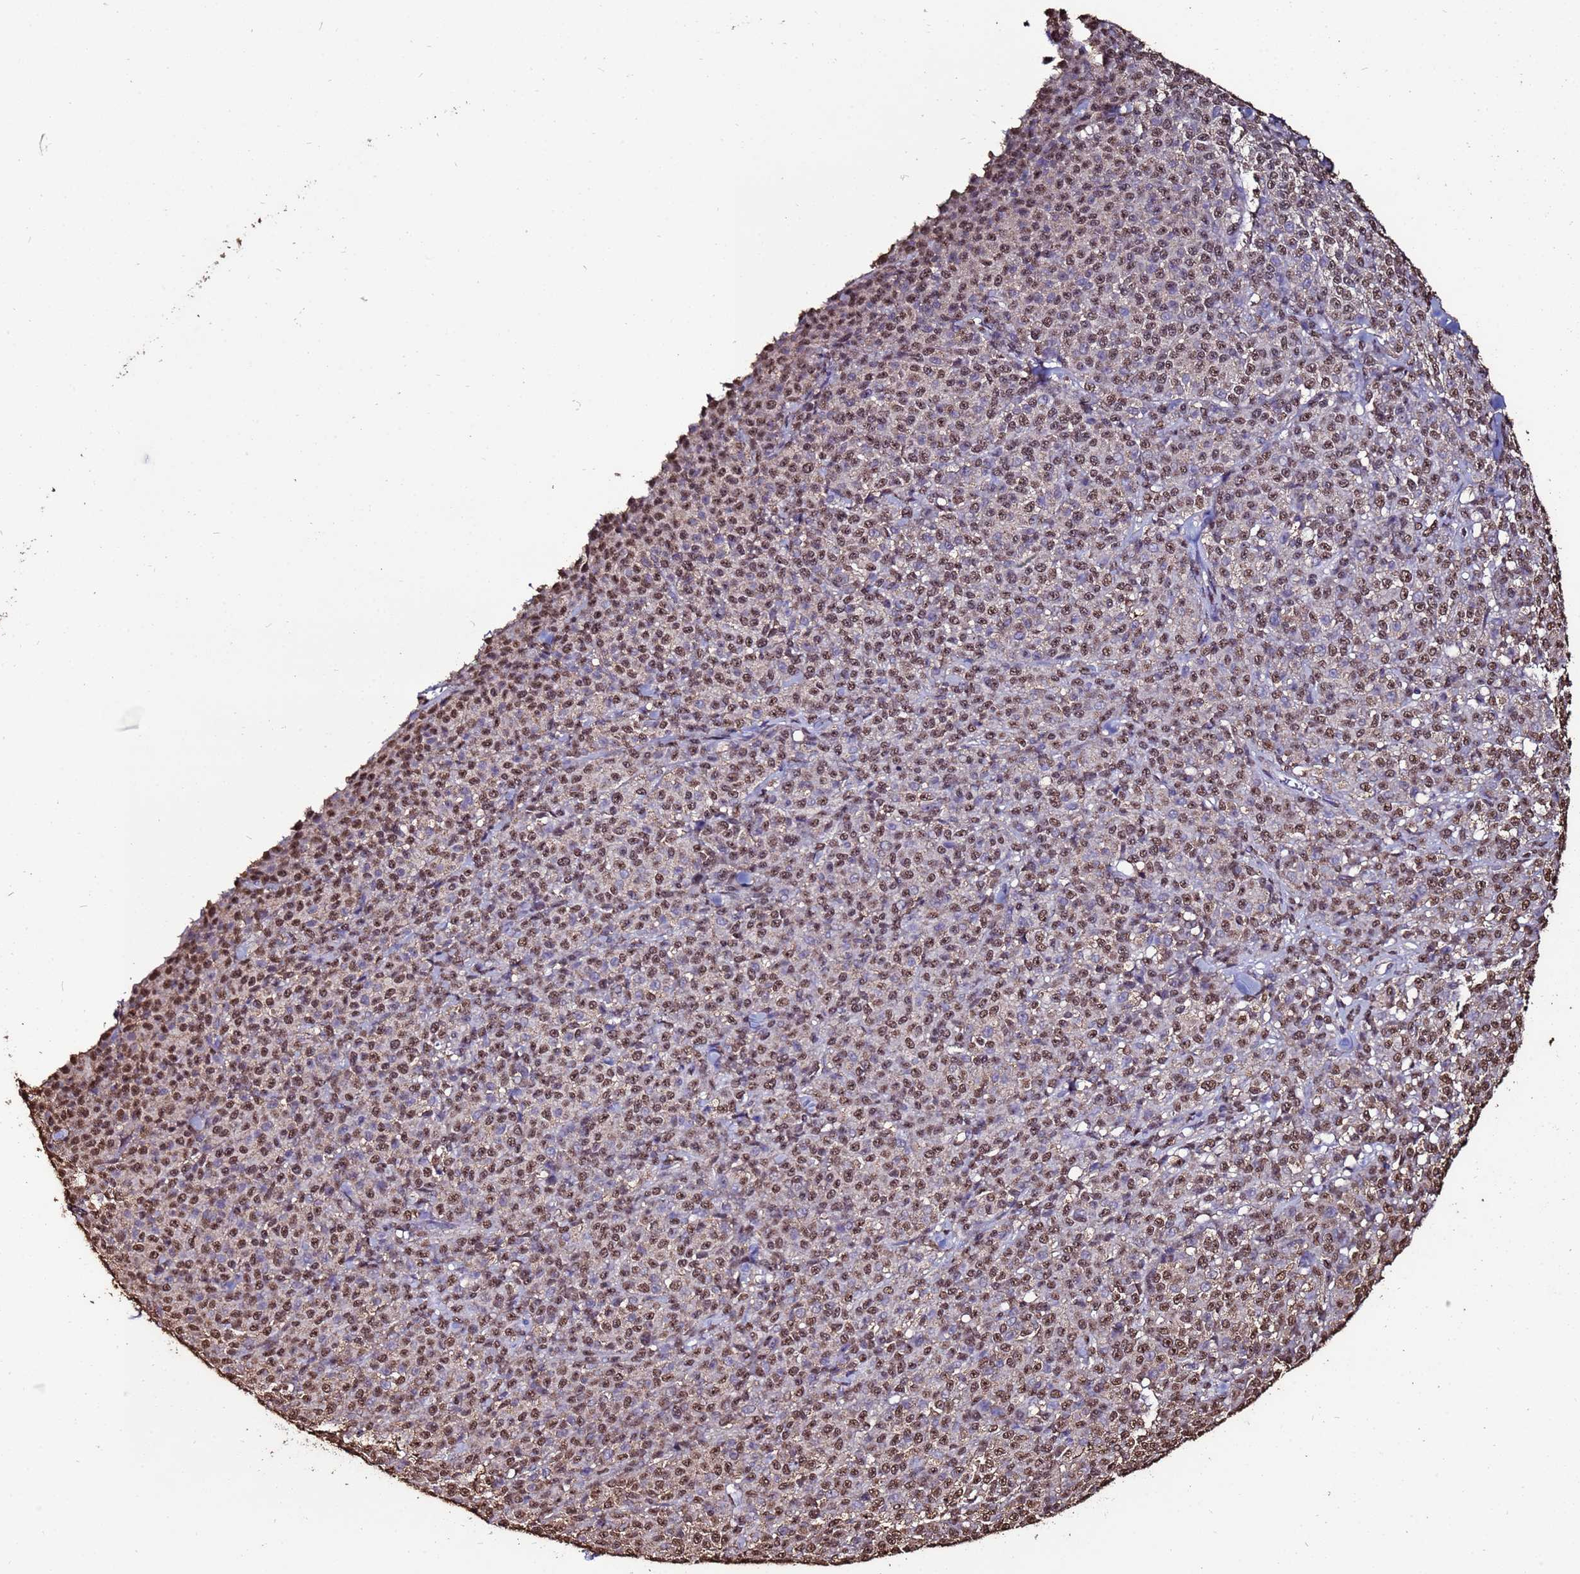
{"staining": {"intensity": "moderate", "quantity": ">75%", "location": "nuclear"}, "tissue": "melanoma", "cell_type": "Tumor cells", "image_type": "cancer", "snomed": [{"axis": "morphology", "description": "Normal tissue, NOS"}, {"axis": "morphology", "description": "Malignant melanoma, NOS"}, {"axis": "topography", "description": "Skin"}], "caption": "Melanoma stained with immunohistochemistry (IHC) shows moderate nuclear staining in approximately >75% of tumor cells.", "gene": "TRIP6", "patient": {"sex": "female", "age": 34}}